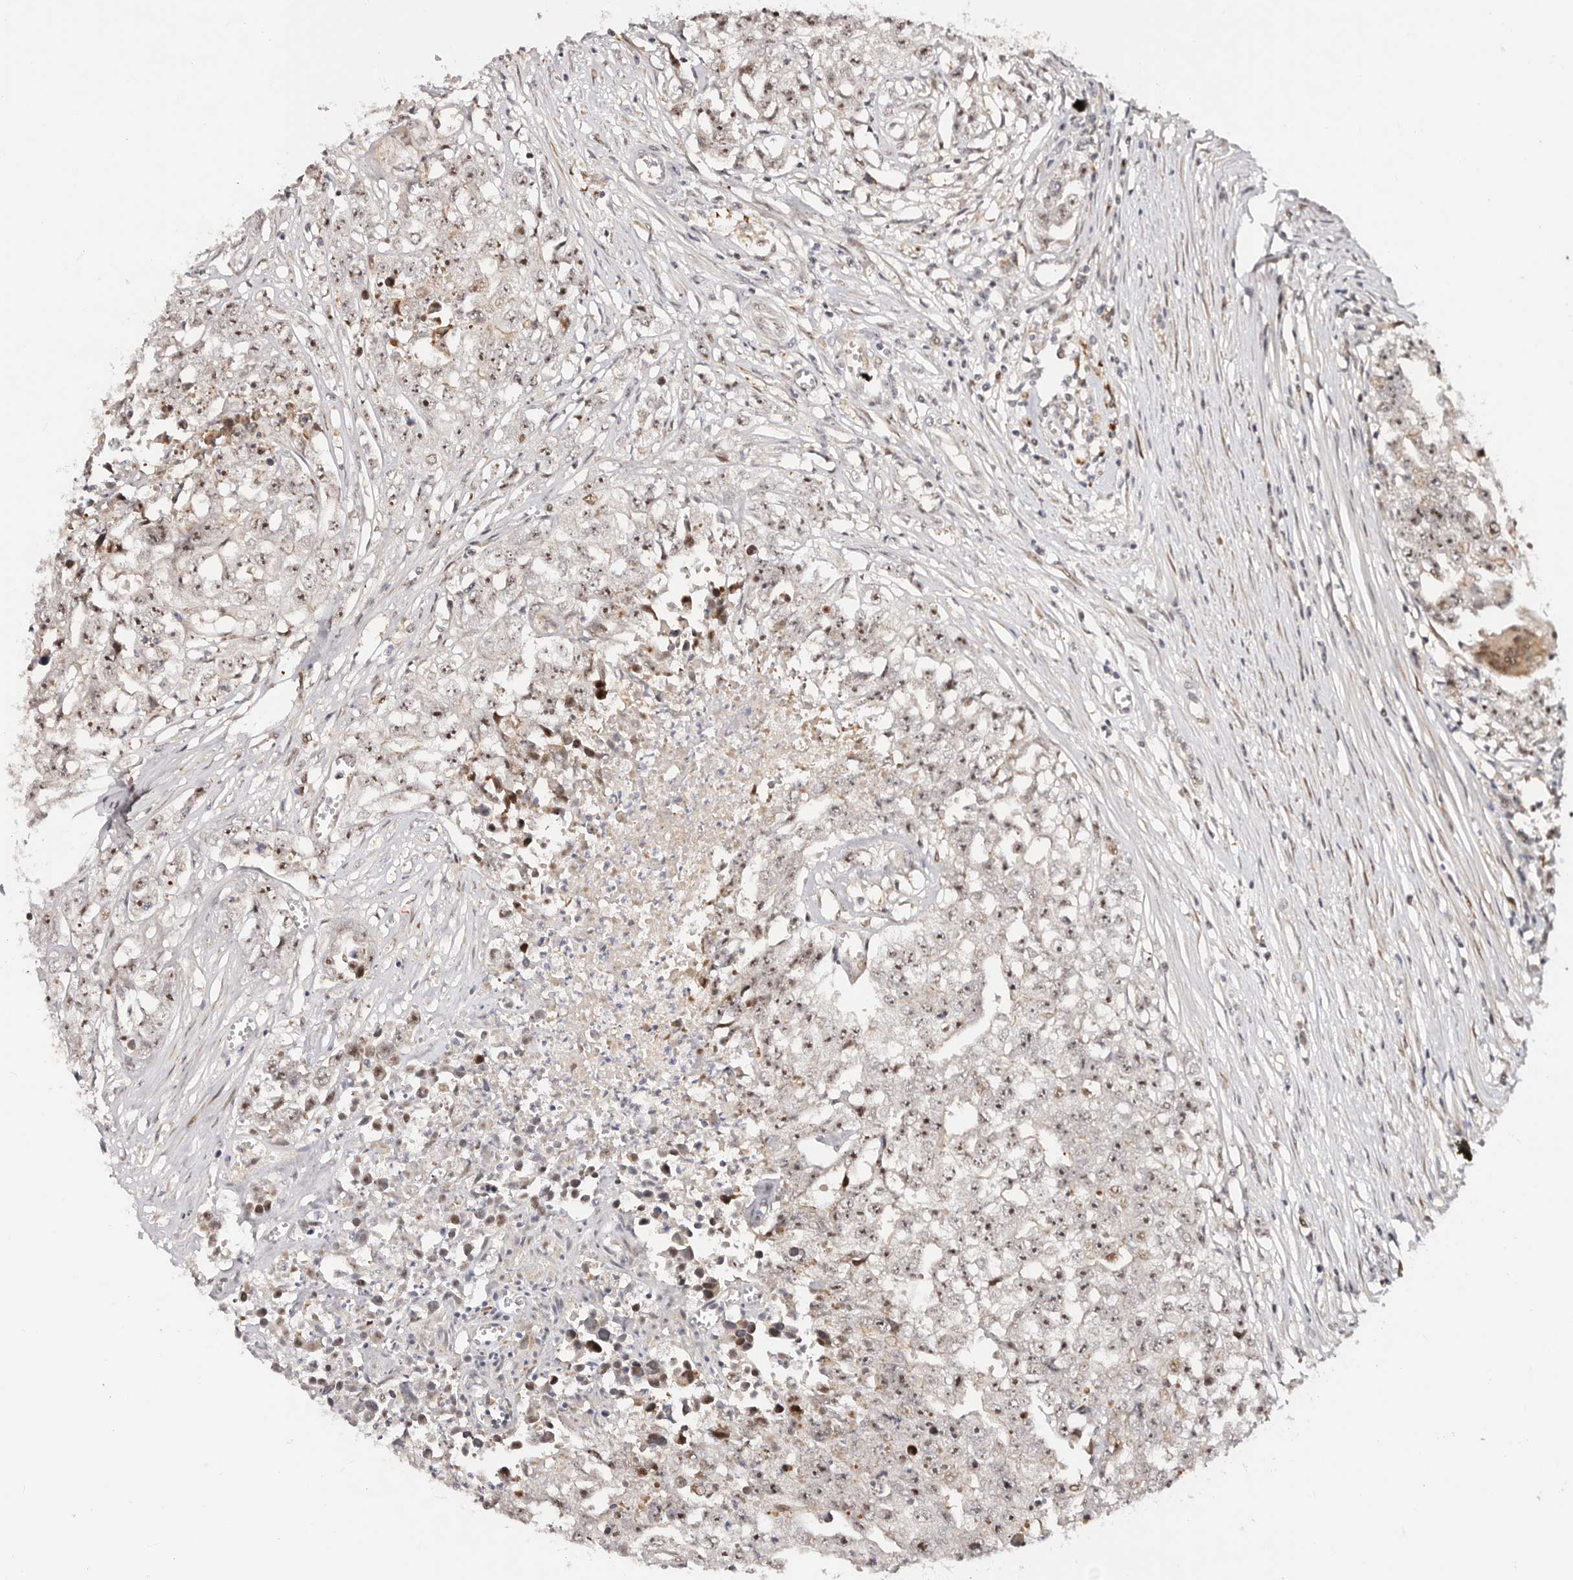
{"staining": {"intensity": "moderate", "quantity": ">75%", "location": "nuclear"}, "tissue": "testis cancer", "cell_type": "Tumor cells", "image_type": "cancer", "snomed": [{"axis": "morphology", "description": "Seminoma, NOS"}, {"axis": "morphology", "description": "Carcinoma, Embryonal, NOS"}, {"axis": "topography", "description": "Testis"}], "caption": "Protein expression analysis of human testis cancer (embryonal carcinoma) reveals moderate nuclear positivity in approximately >75% of tumor cells. The staining was performed using DAB (3,3'-diaminobenzidine), with brown indicating positive protein expression. Nuclei are stained blue with hematoxylin.", "gene": "ODF2L", "patient": {"sex": "male", "age": 43}}